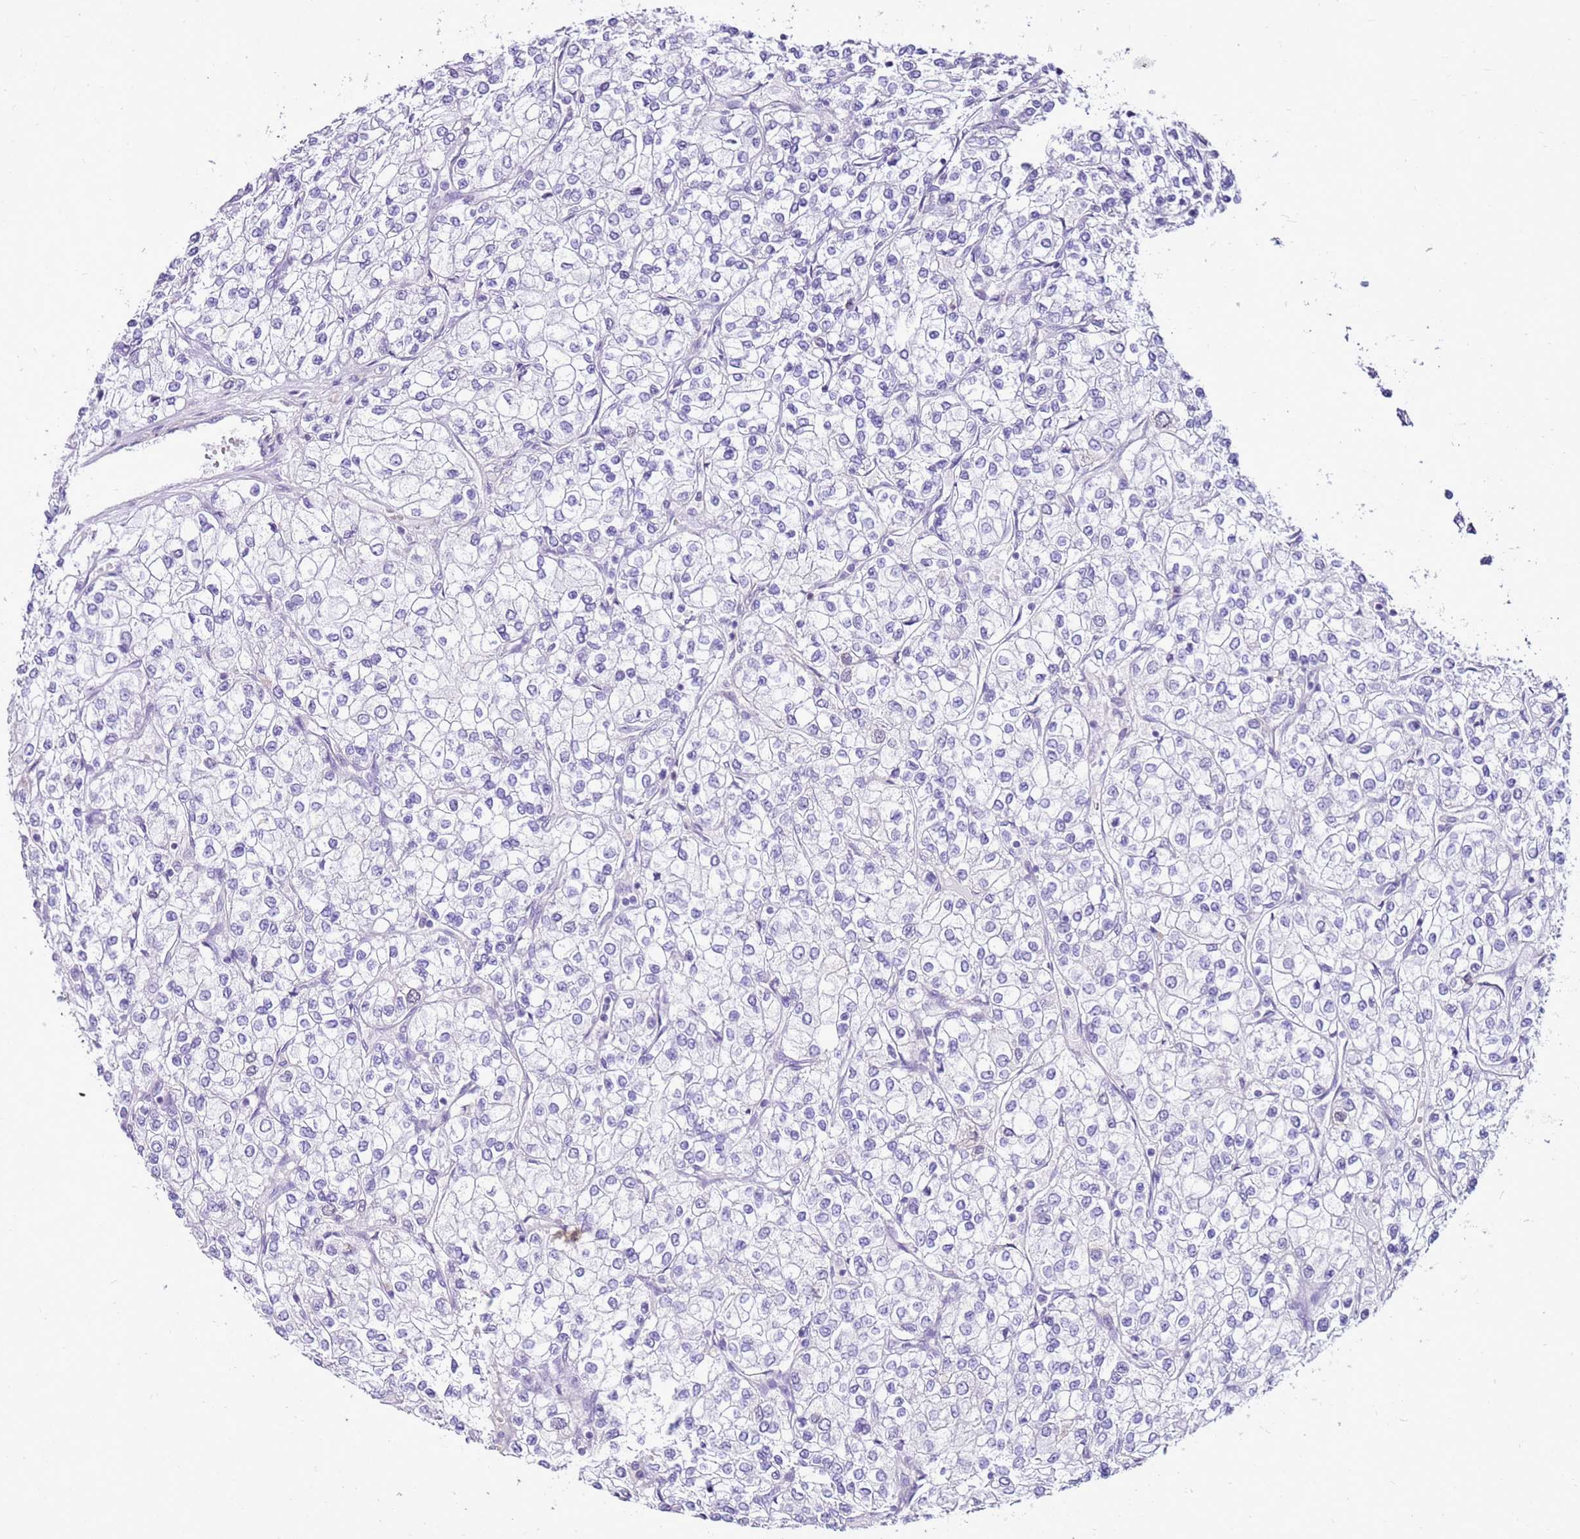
{"staining": {"intensity": "negative", "quantity": "none", "location": "none"}, "tissue": "renal cancer", "cell_type": "Tumor cells", "image_type": "cancer", "snomed": [{"axis": "morphology", "description": "Adenocarcinoma, NOS"}, {"axis": "topography", "description": "Kidney"}], "caption": "Immunohistochemical staining of adenocarcinoma (renal) reveals no significant staining in tumor cells.", "gene": "SPC25", "patient": {"sex": "male", "age": 80}}